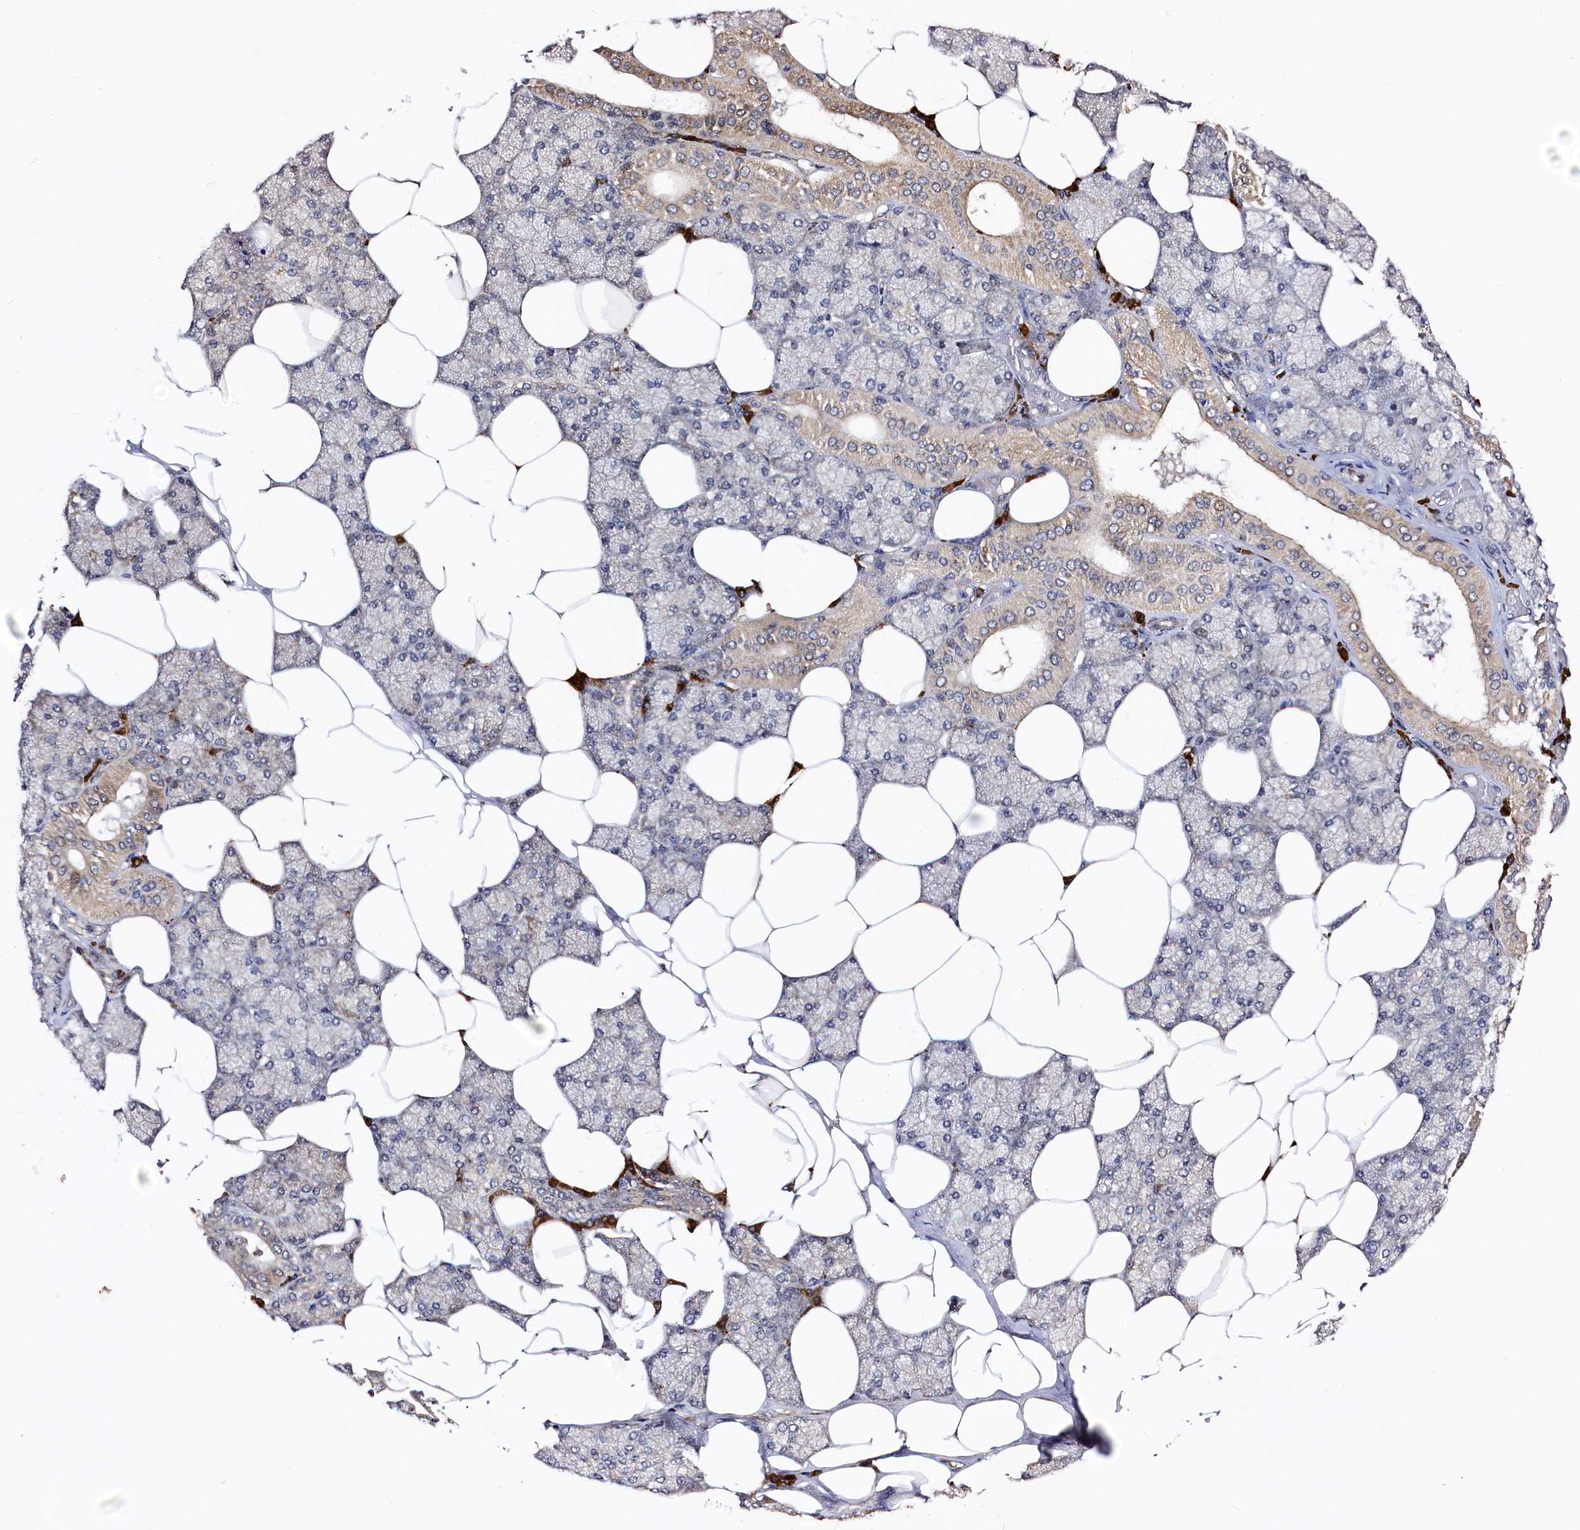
{"staining": {"intensity": "moderate", "quantity": "<25%", "location": "cytoplasmic/membranous"}, "tissue": "salivary gland", "cell_type": "Glandular cells", "image_type": "normal", "snomed": [{"axis": "morphology", "description": "Normal tissue, NOS"}, {"axis": "topography", "description": "Salivary gland"}], "caption": "This is an image of immunohistochemistry staining of unremarkable salivary gland, which shows moderate staining in the cytoplasmic/membranous of glandular cells.", "gene": "RBFA", "patient": {"sex": "male", "age": 62}}